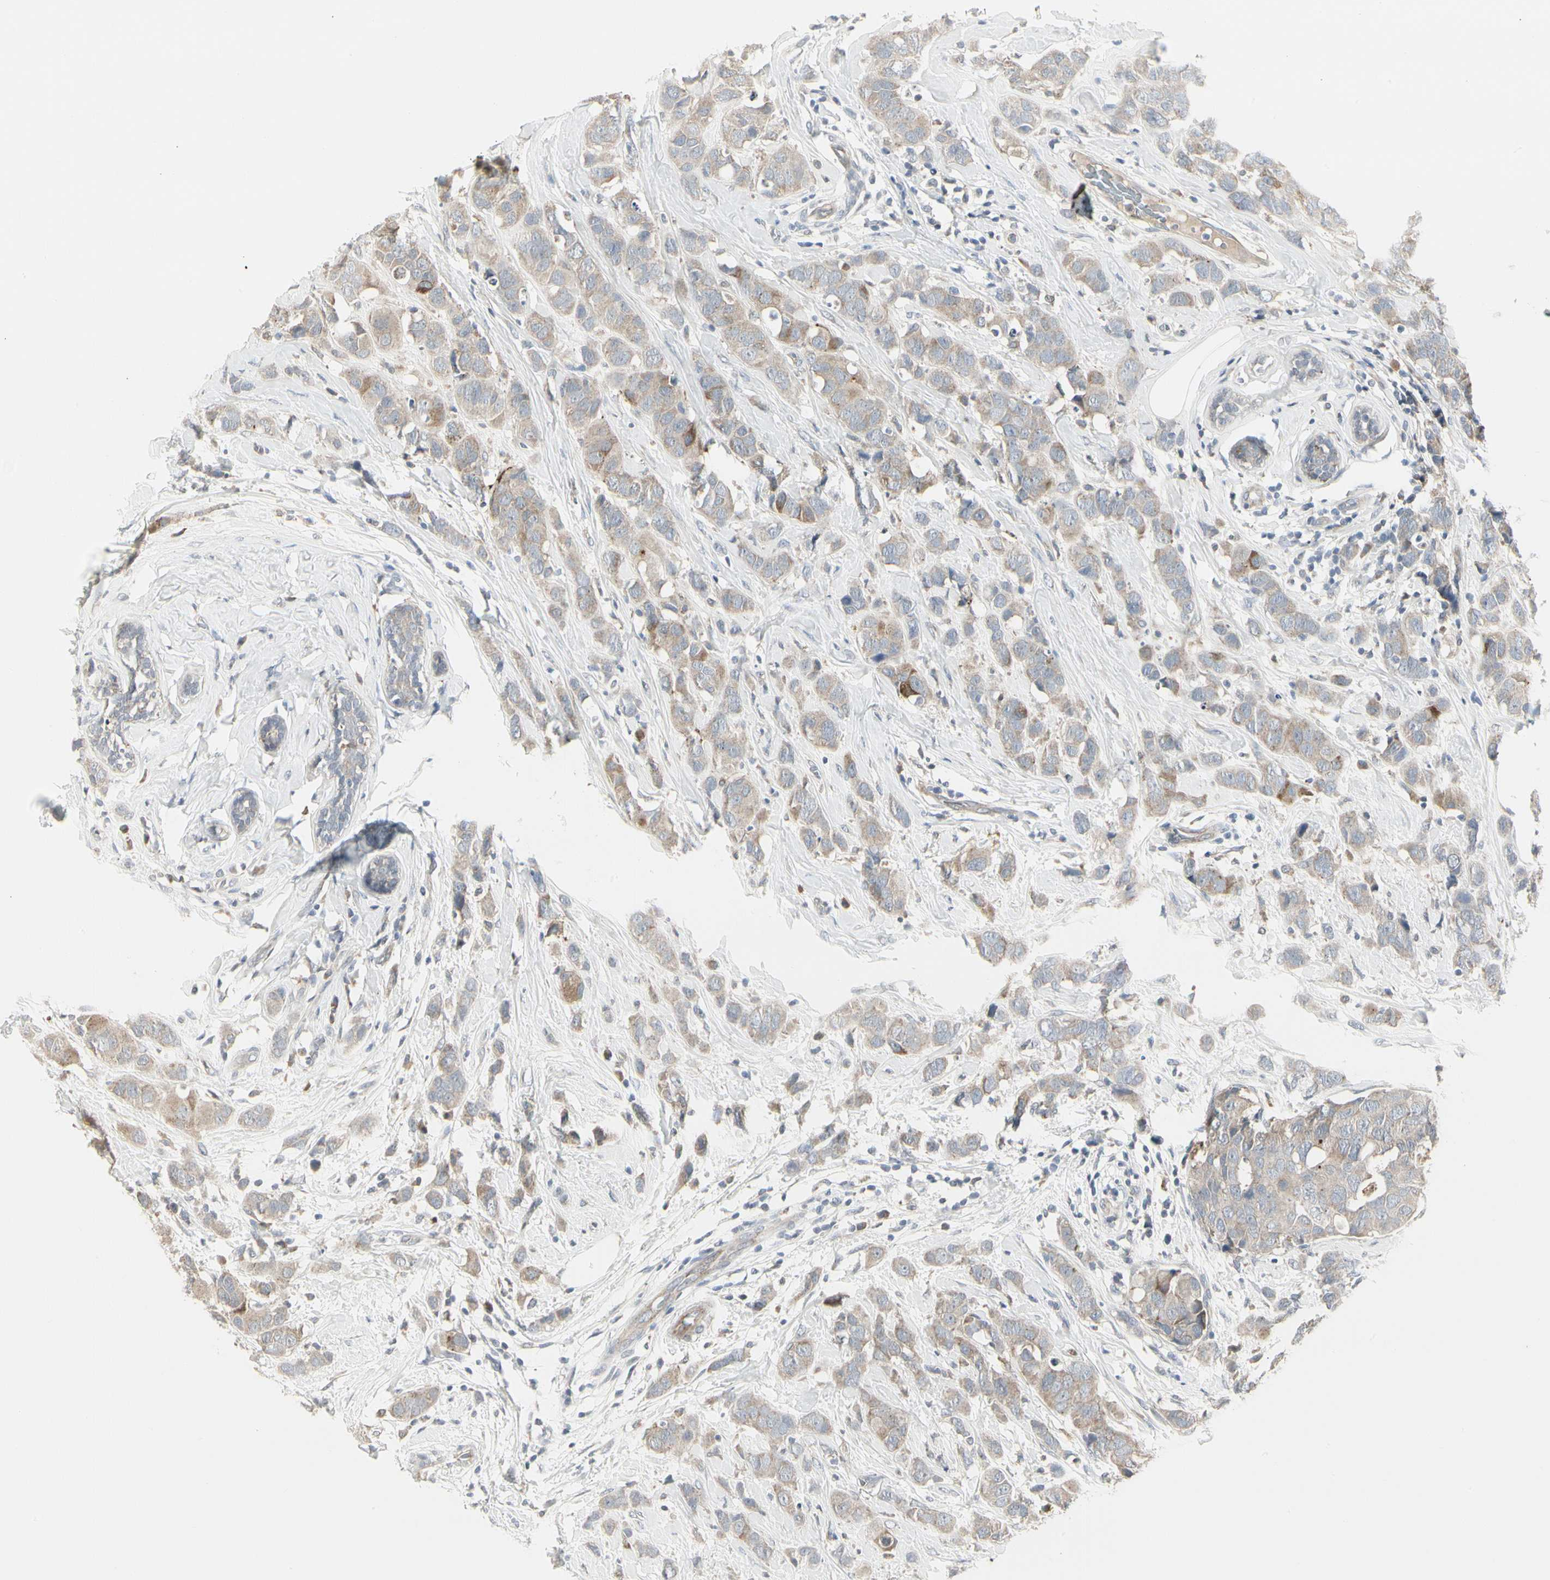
{"staining": {"intensity": "weak", "quantity": ">75%", "location": "cytoplasmic/membranous"}, "tissue": "breast cancer", "cell_type": "Tumor cells", "image_type": "cancer", "snomed": [{"axis": "morphology", "description": "Normal tissue, NOS"}, {"axis": "morphology", "description": "Duct carcinoma"}, {"axis": "topography", "description": "Breast"}], "caption": "Weak cytoplasmic/membranous expression for a protein is seen in about >75% of tumor cells of breast cancer using immunohistochemistry (IHC).", "gene": "GRN", "patient": {"sex": "female", "age": 50}}